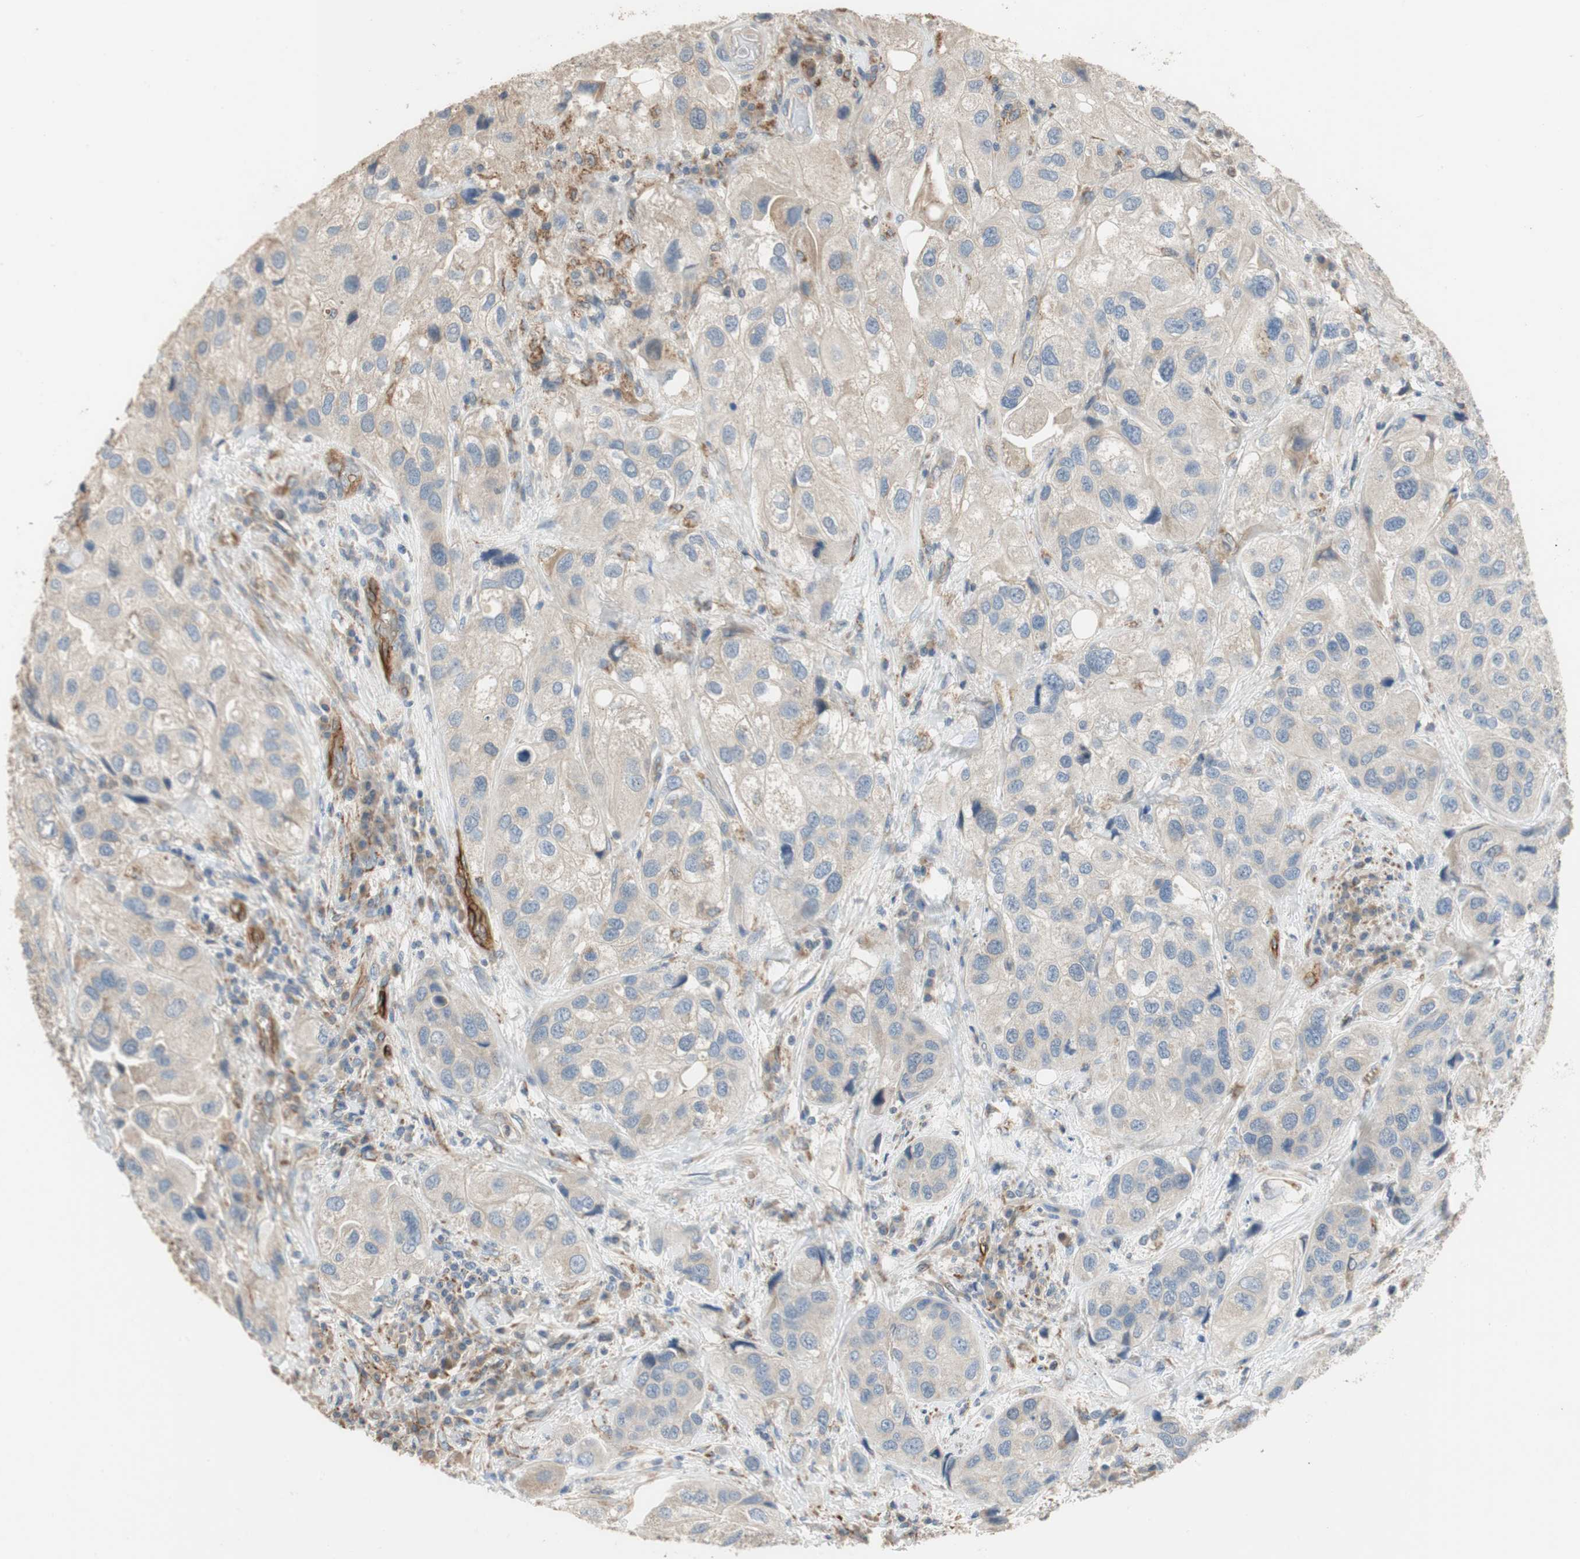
{"staining": {"intensity": "negative", "quantity": "none", "location": "none"}, "tissue": "urothelial cancer", "cell_type": "Tumor cells", "image_type": "cancer", "snomed": [{"axis": "morphology", "description": "Urothelial carcinoma, High grade"}, {"axis": "topography", "description": "Urinary bladder"}], "caption": "High power microscopy image of an IHC histopathology image of urothelial carcinoma (high-grade), revealing no significant expression in tumor cells.", "gene": "ALPL", "patient": {"sex": "female", "age": 64}}